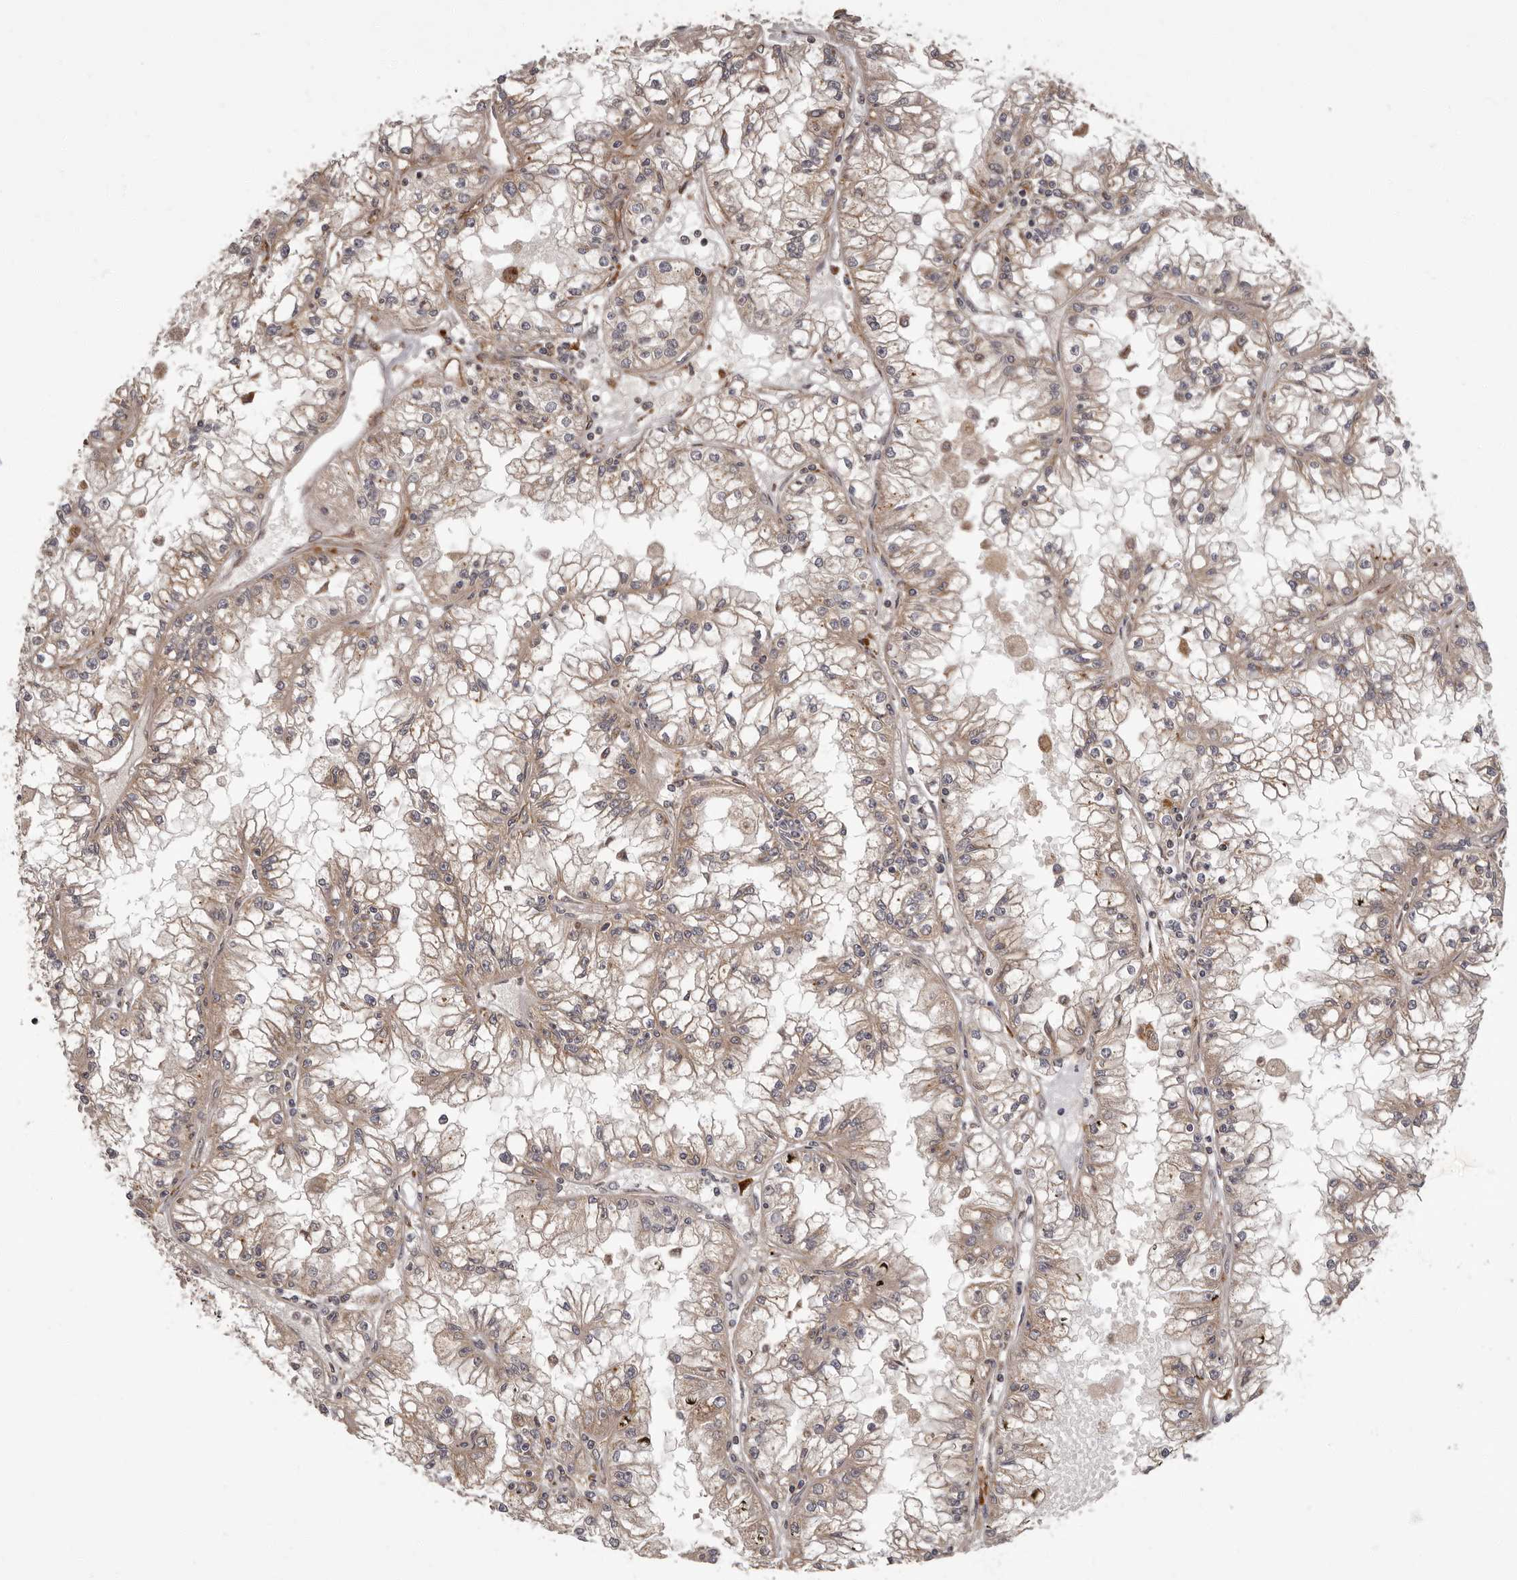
{"staining": {"intensity": "weak", "quantity": ">75%", "location": "cytoplasmic/membranous"}, "tissue": "renal cancer", "cell_type": "Tumor cells", "image_type": "cancer", "snomed": [{"axis": "morphology", "description": "Adenocarcinoma, NOS"}, {"axis": "topography", "description": "Kidney"}], "caption": "Approximately >75% of tumor cells in human renal cancer (adenocarcinoma) show weak cytoplasmic/membranous protein staining as visualized by brown immunohistochemical staining.", "gene": "ADCY2", "patient": {"sex": "male", "age": 56}}